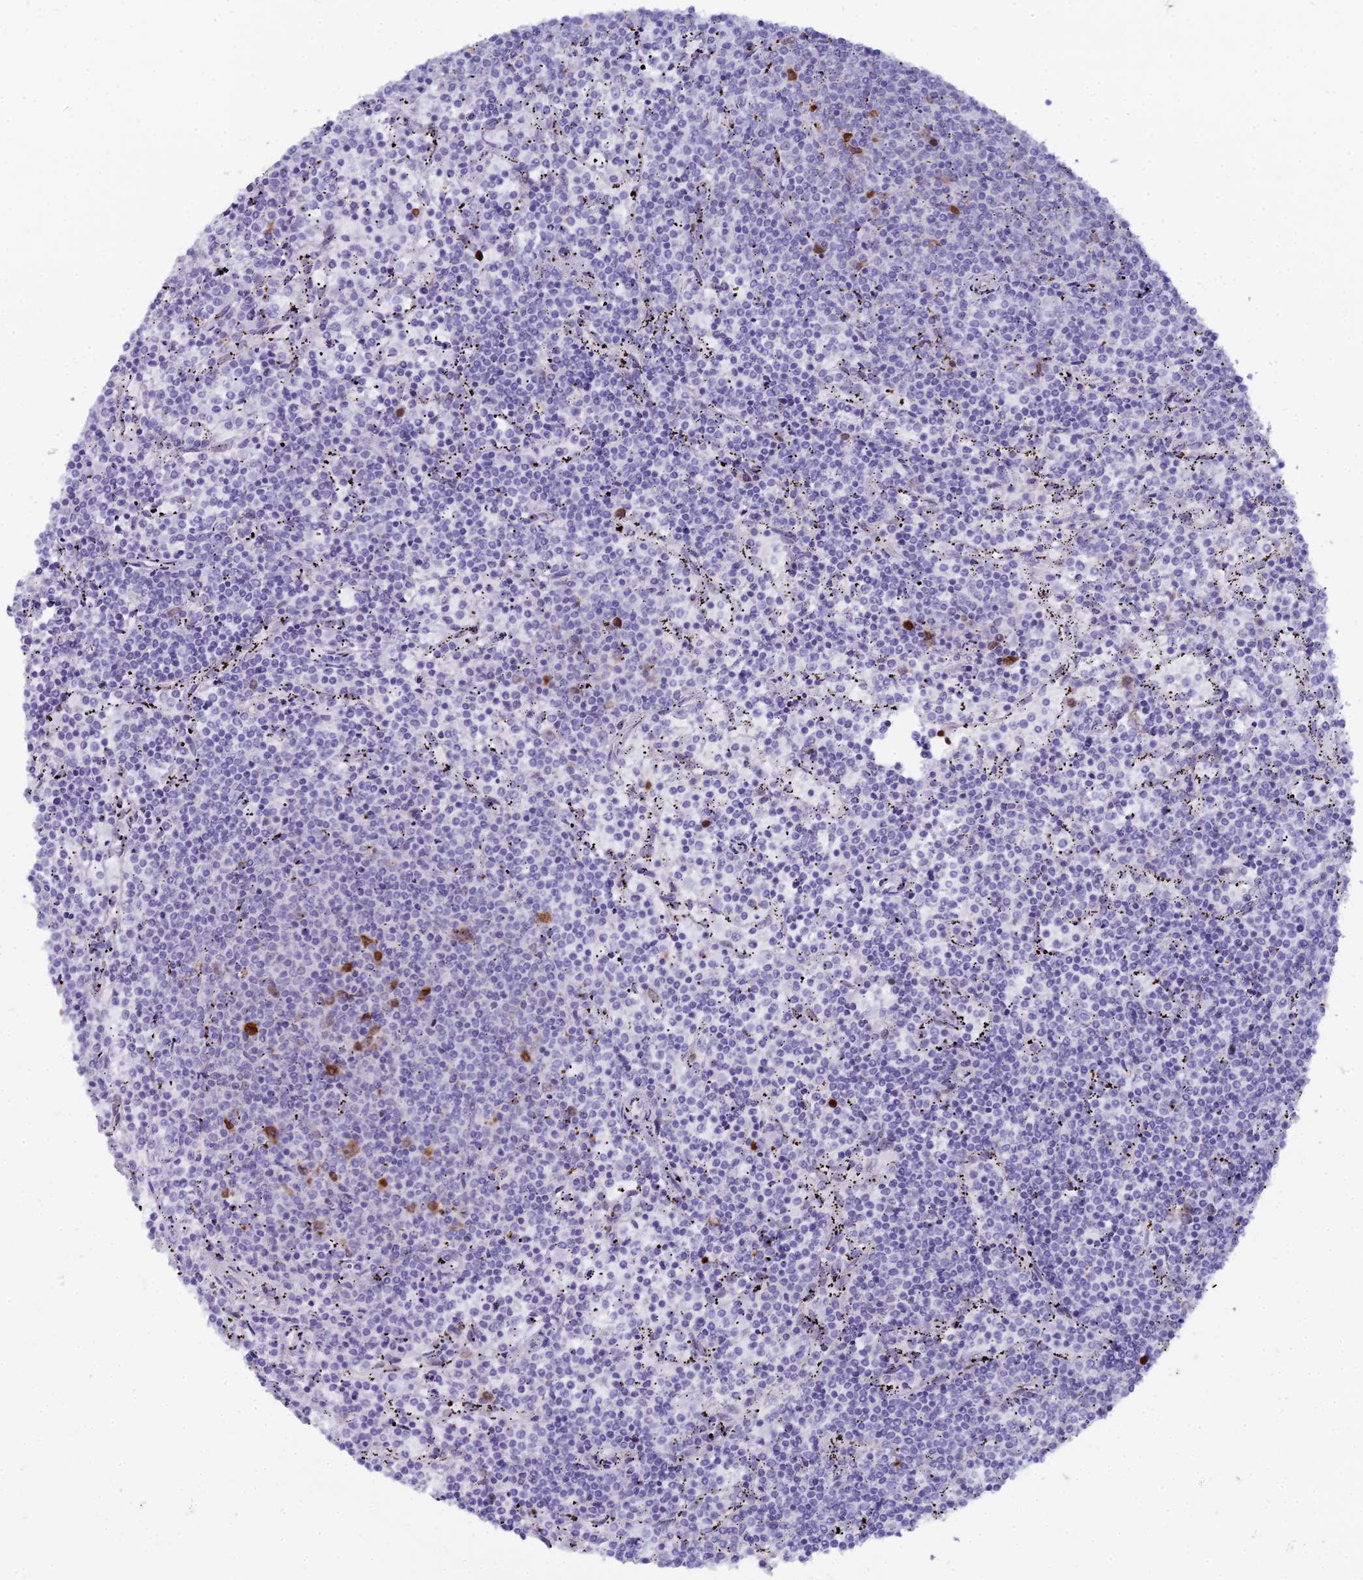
{"staining": {"intensity": "negative", "quantity": "none", "location": "none"}, "tissue": "lymphoma", "cell_type": "Tumor cells", "image_type": "cancer", "snomed": [{"axis": "morphology", "description": "Malignant lymphoma, non-Hodgkin's type, Low grade"}, {"axis": "topography", "description": "Spleen"}], "caption": "A photomicrograph of human lymphoma is negative for staining in tumor cells.", "gene": "NUSAP1", "patient": {"sex": "female", "age": 50}}